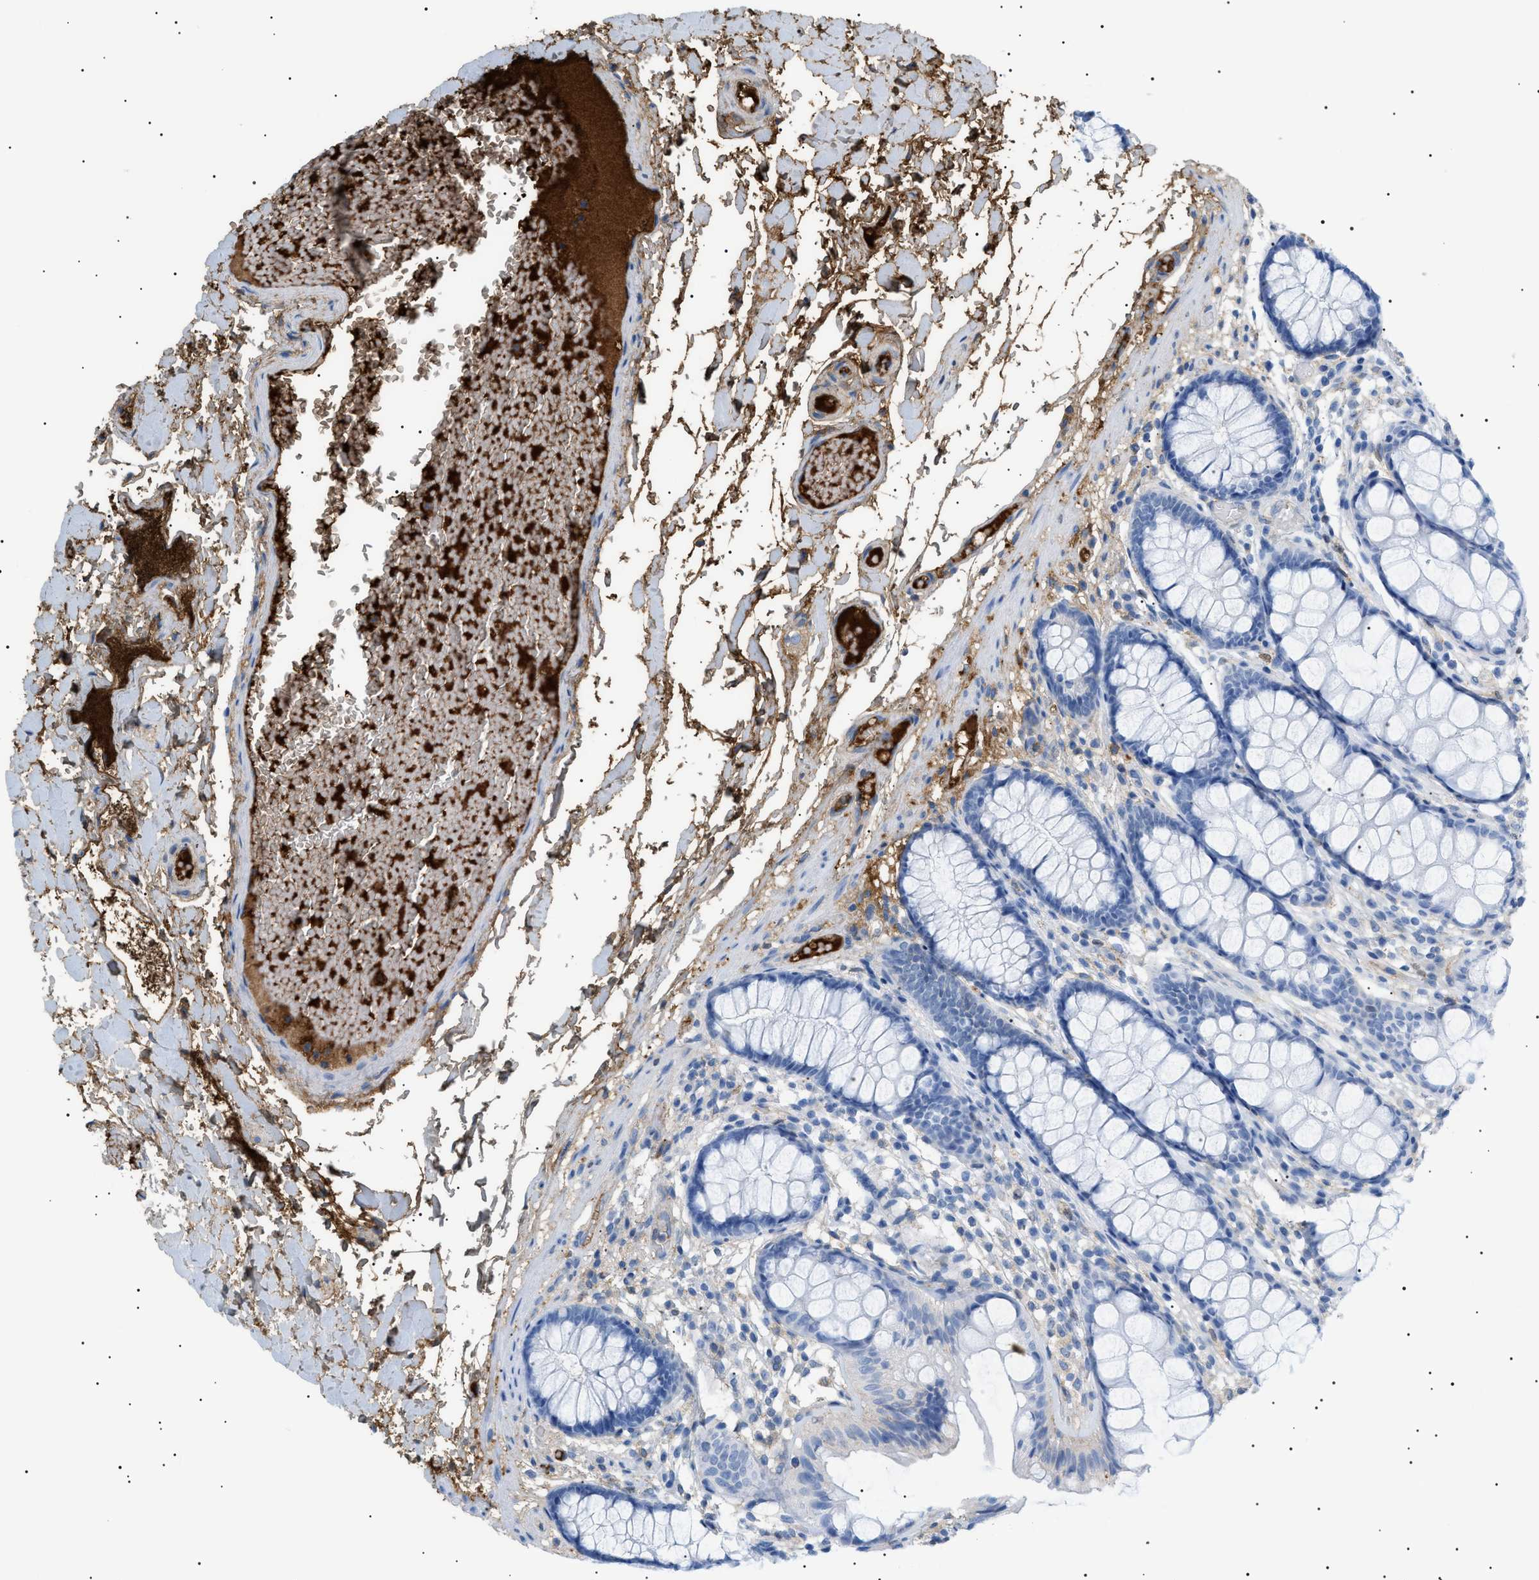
{"staining": {"intensity": "negative", "quantity": "none", "location": "none"}, "tissue": "colon", "cell_type": "Endothelial cells", "image_type": "normal", "snomed": [{"axis": "morphology", "description": "Normal tissue, NOS"}, {"axis": "topography", "description": "Colon"}], "caption": "Unremarkable colon was stained to show a protein in brown. There is no significant staining in endothelial cells. (Stains: DAB (3,3'-diaminobenzidine) immunohistochemistry with hematoxylin counter stain, Microscopy: brightfield microscopy at high magnification).", "gene": "LPA", "patient": {"sex": "female", "age": 56}}